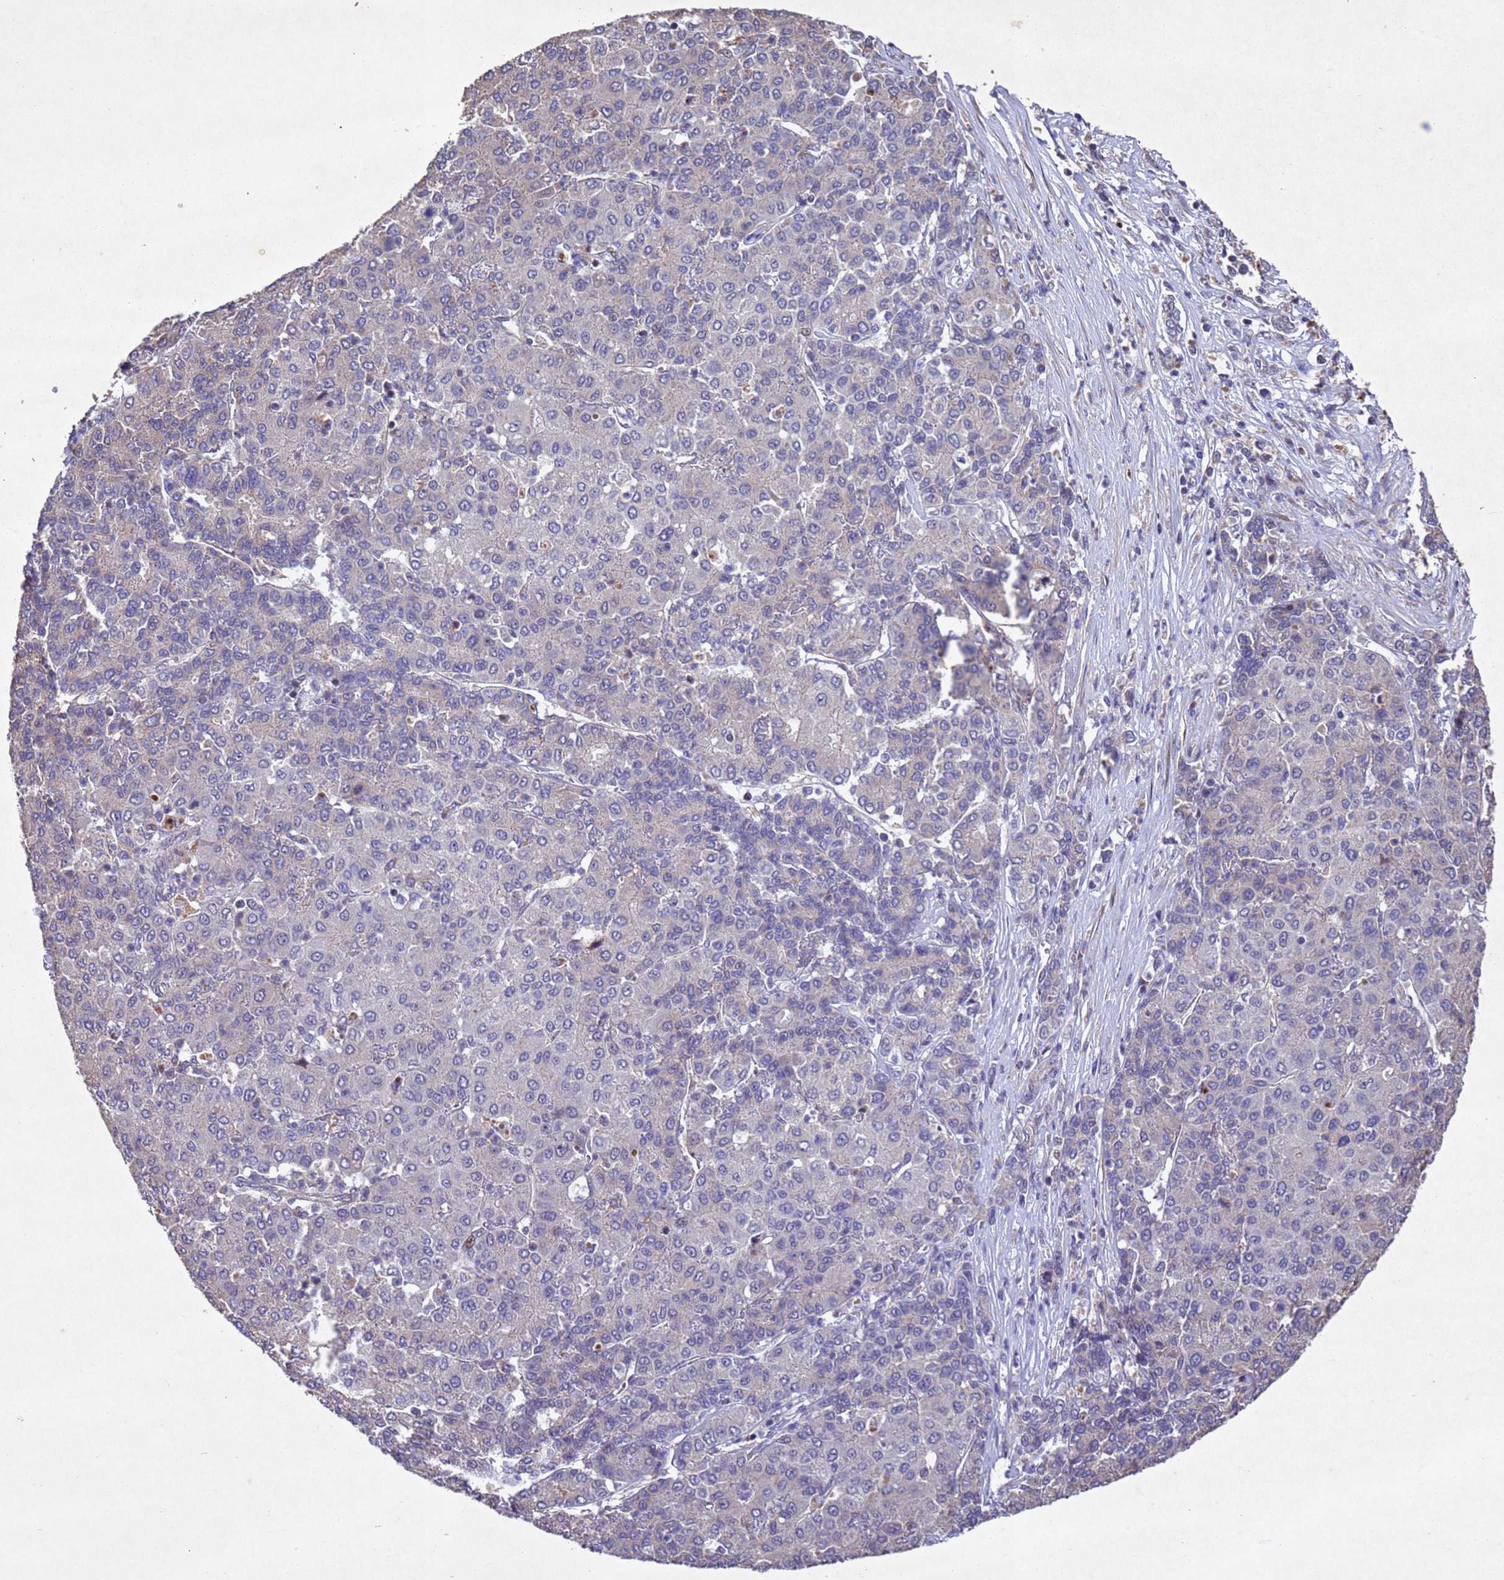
{"staining": {"intensity": "negative", "quantity": "none", "location": "none"}, "tissue": "liver cancer", "cell_type": "Tumor cells", "image_type": "cancer", "snomed": [{"axis": "morphology", "description": "Carcinoma, Hepatocellular, NOS"}, {"axis": "topography", "description": "Liver"}], "caption": "The histopathology image demonstrates no staining of tumor cells in liver cancer (hepatocellular carcinoma).", "gene": "TBK1", "patient": {"sex": "male", "age": 65}}